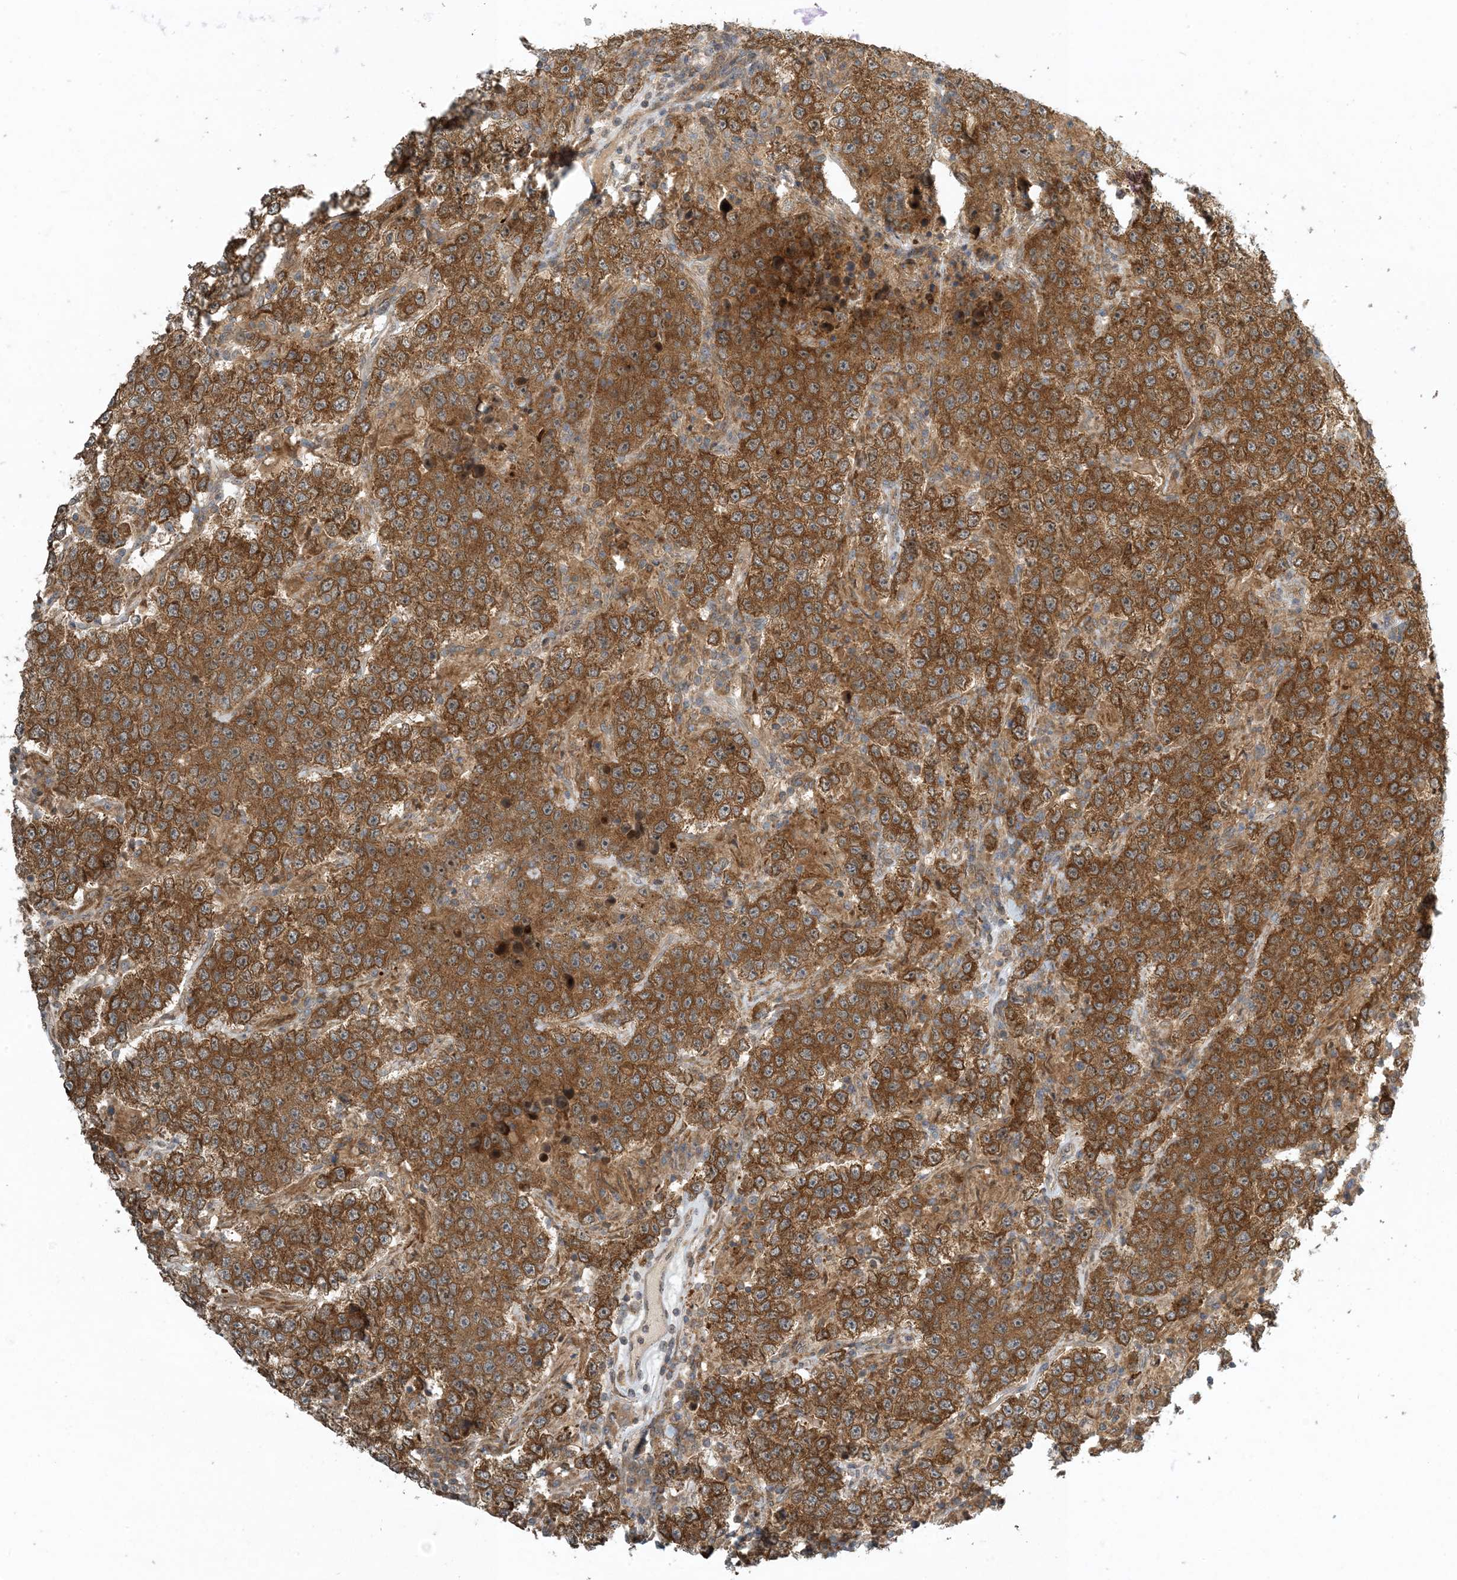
{"staining": {"intensity": "moderate", "quantity": ">75%", "location": "cytoplasmic/membranous"}, "tissue": "testis cancer", "cell_type": "Tumor cells", "image_type": "cancer", "snomed": [{"axis": "morphology", "description": "Normal tissue, NOS"}, {"axis": "morphology", "description": "Urothelial carcinoma, High grade"}, {"axis": "morphology", "description": "Seminoma, NOS"}, {"axis": "morphology", "description": "Carcinoma, Embryonal, NOS"}, {"axis": "topography", "description": "Urinary bladder"}, {"axis": "topography", "description": "Testis"}], "caption": "An immunohistochemistry (IHC) image of neoplastic tissue is shown. Protein staining in brown labels moderate cytoplasmic/membranous positivity in embryonal carcinoma (testis) within tumor cells.", "gene": "ZBTB3", "patient": {"sex": "male", "age": 41}}